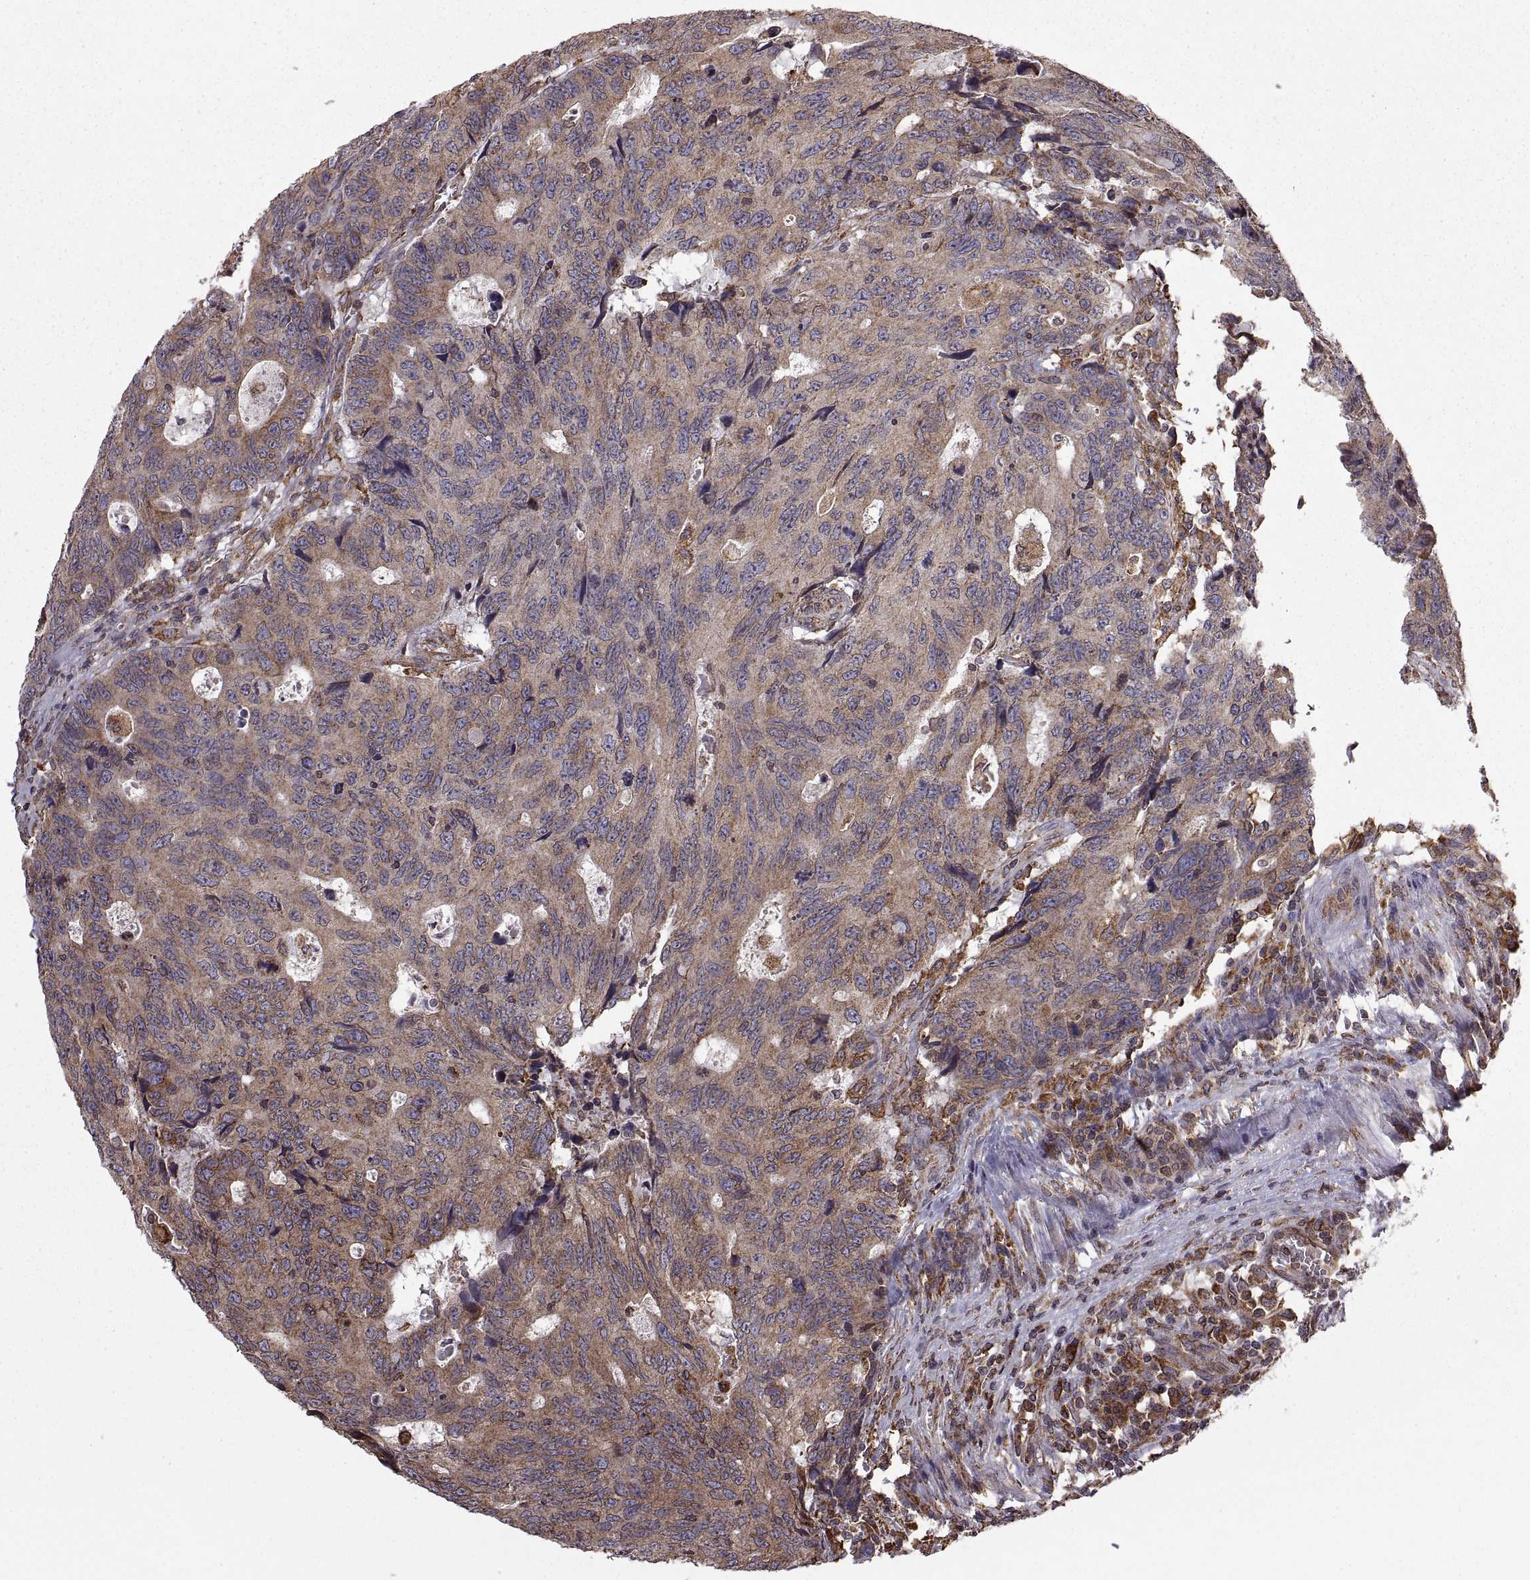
{"staining": {"intensity": "moderate", "quantity": ">75%", "location": "cytoplasmic/membranous"}, "tissue": "colorectal cancer", "cell_type": "Tumor cells", "image_type": "cancer", "snomed": [{"axis": "morphology", "description": "Adenocarcinoma, NOS"}, {"axis": "topography", "description": "Colon"}], "caption": "Approximately >75% of tumor cells in adenocarcinoma (colorectal) show moderate cytoplasmic/membranous protein positivity as visualized by brown immunohistochemical staining.", "gene": "PDIA3", "patient": {"sex": "female", "age": 77}}